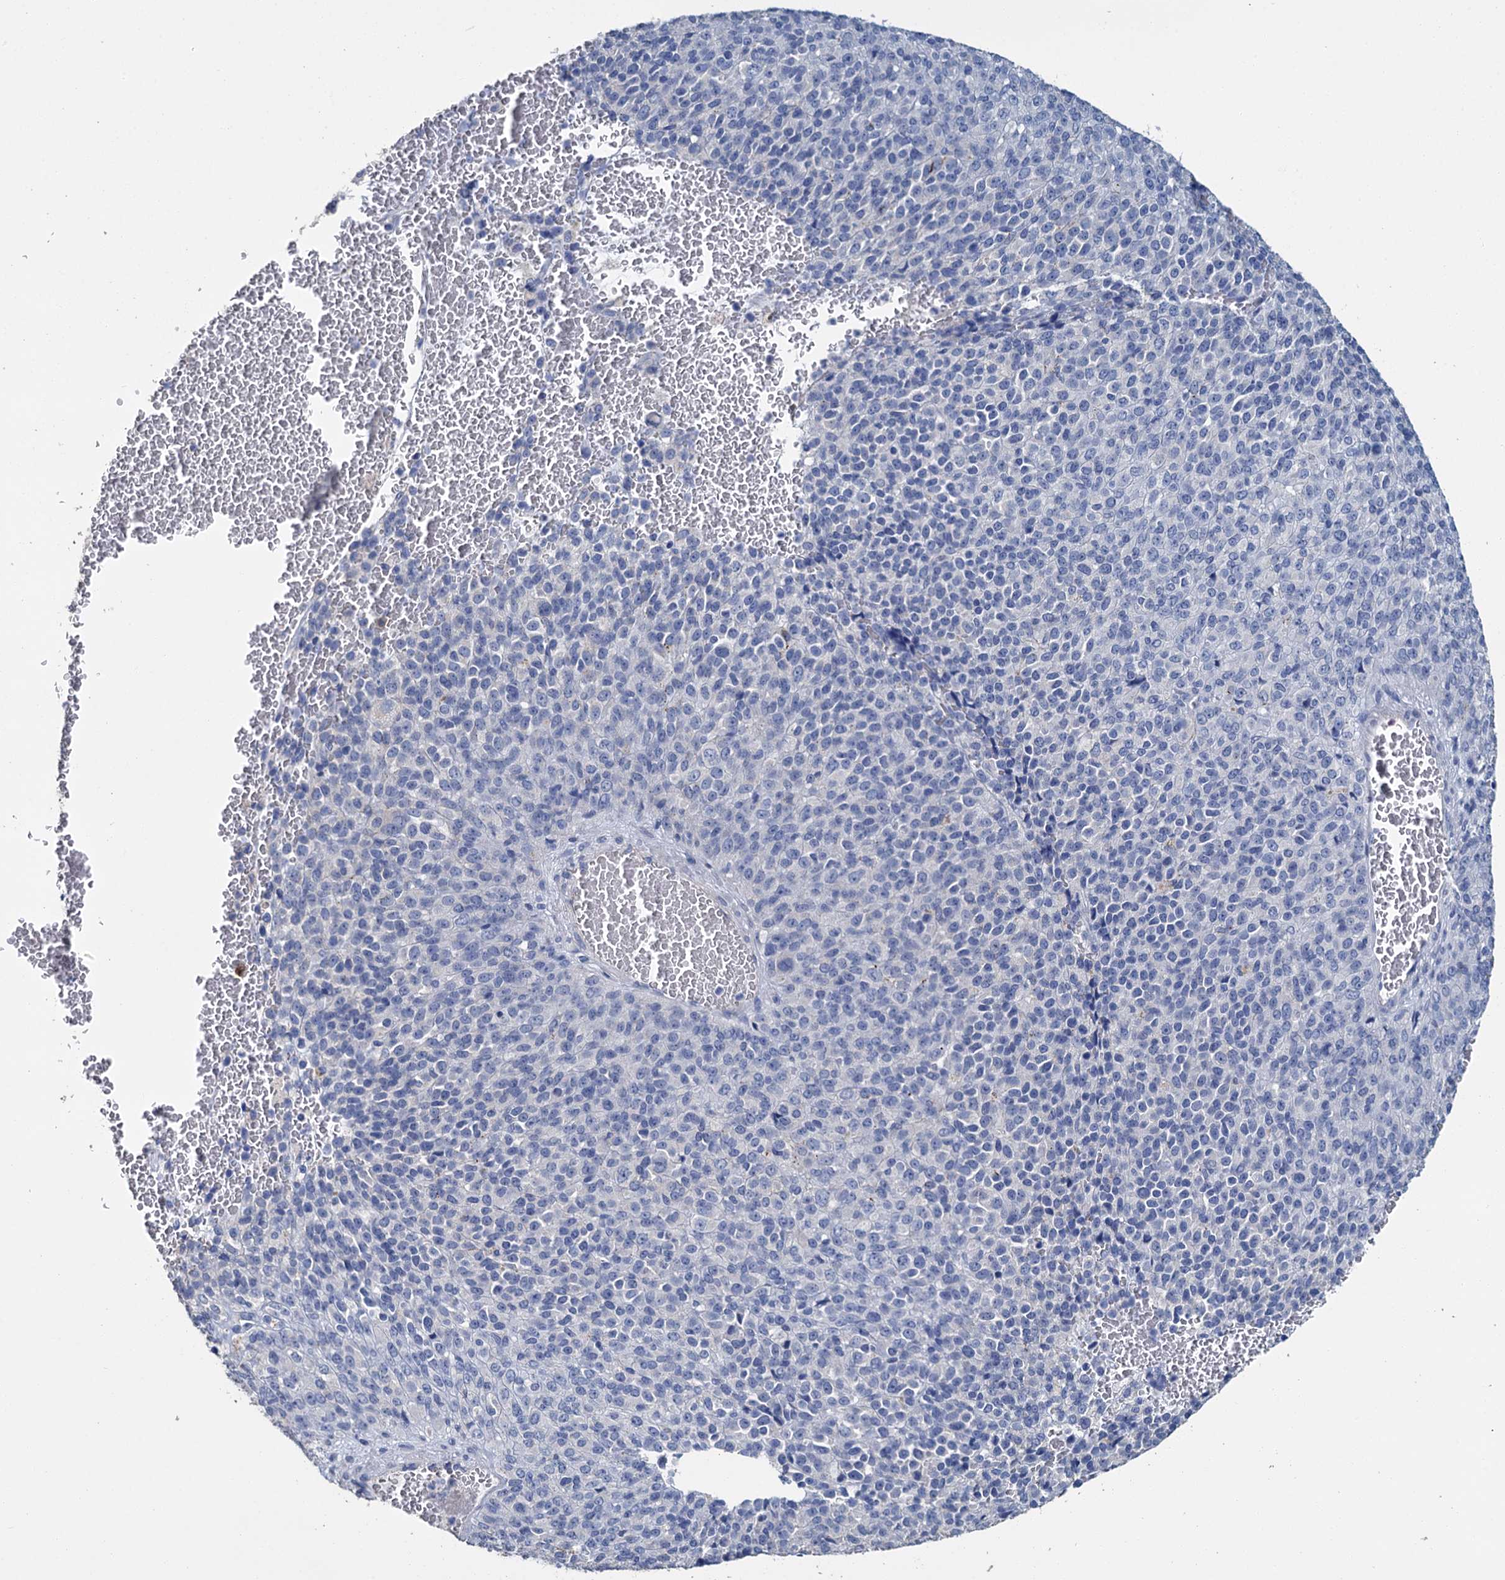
{"staining": {"intensity": "negative", "quantity": "none", "location": "none"}, "tissue": "melanoma", "cell_type": "Tumor cells", "image_type": "cancer", "snomed": [{"axis": "morphology", "description": "Malignant melanoma, Metastatic site"}, {"axis": "topography", "description": "Brain"}], "caption": "This histopathology image is of malignant melanoma (metastatic site) stained with immunohistochemistry to label a protein in brown with the nuclei are counter-stained blue. There is no staining in tumor cells.", "gene": "SNCB", "patient": {"sex": "female", "age": 56}}